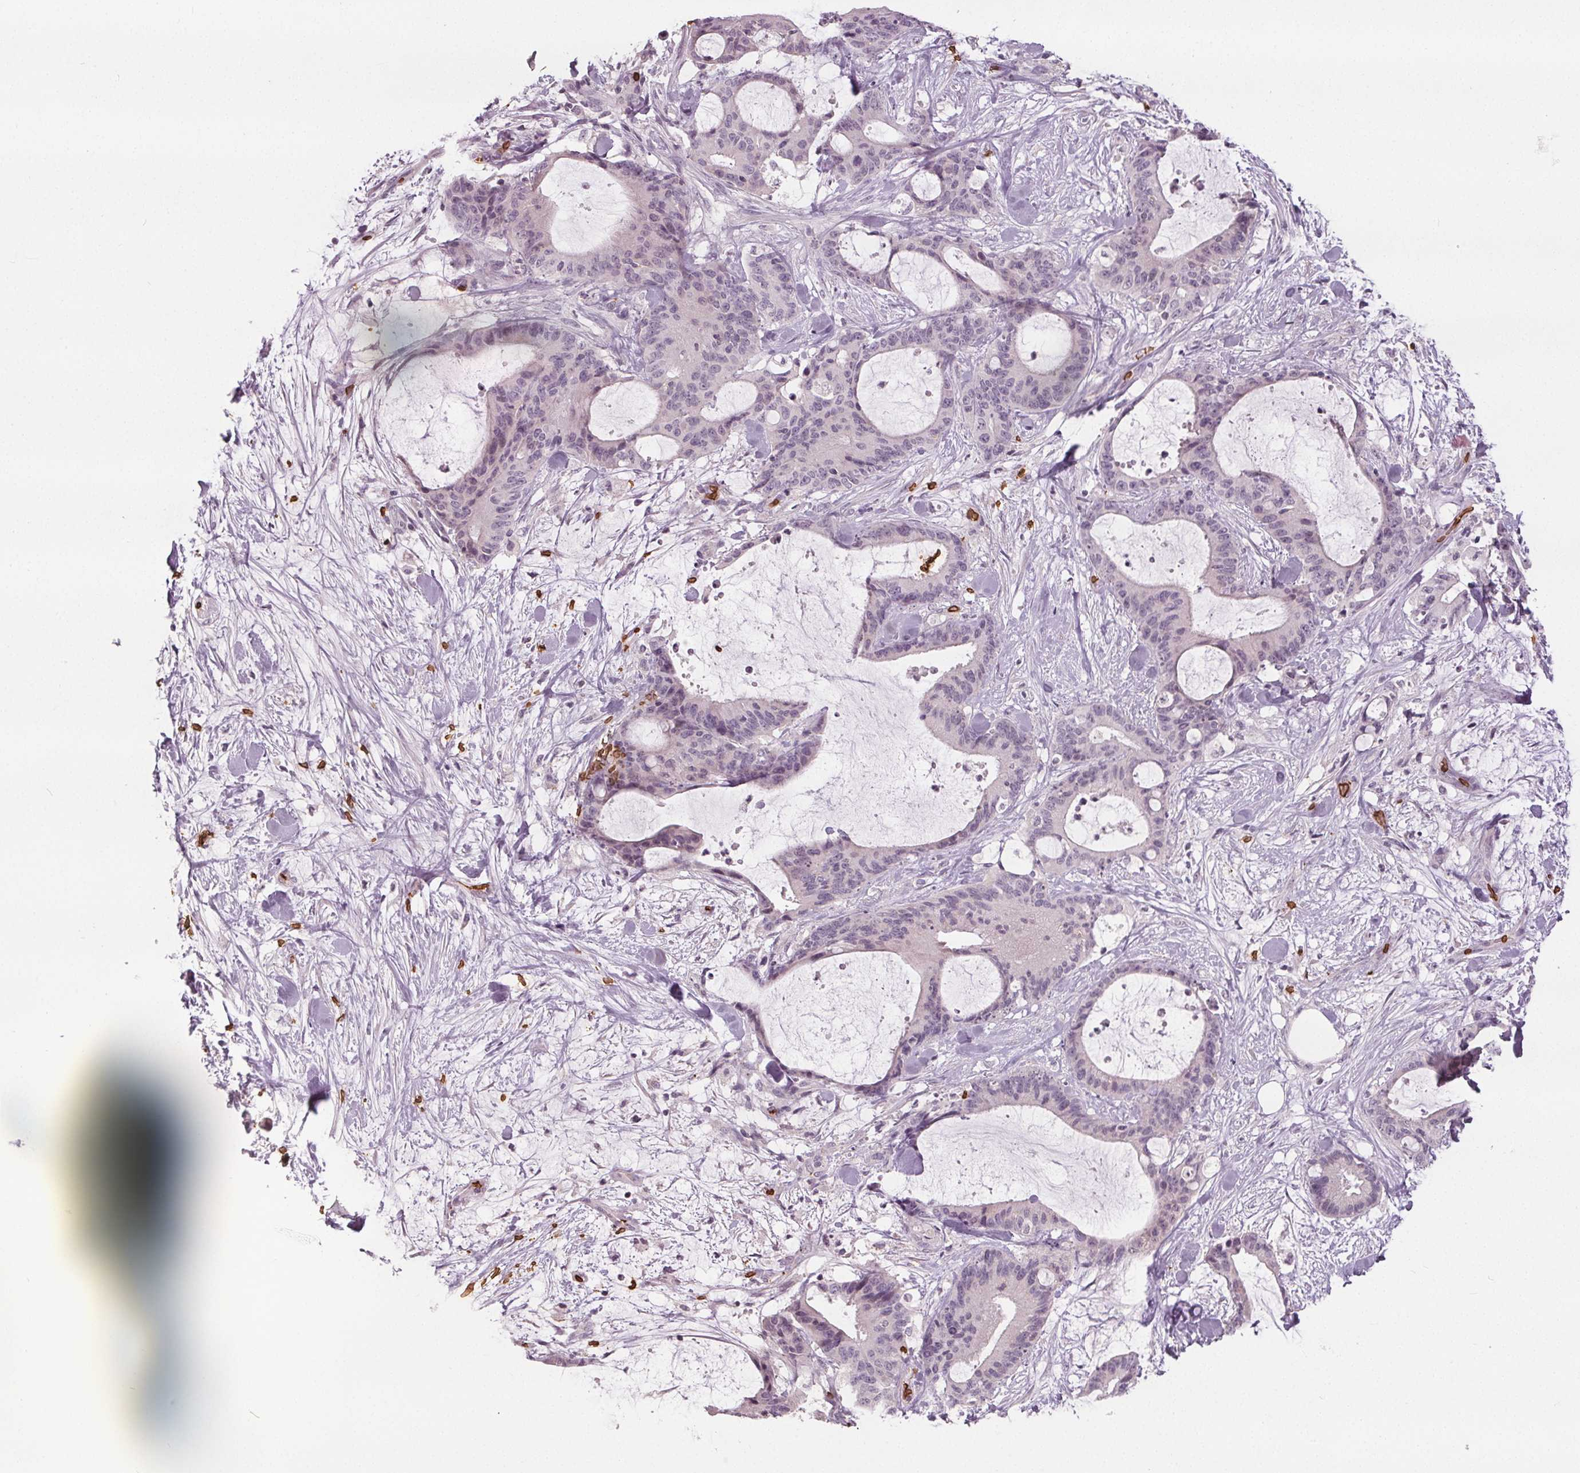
{"staining": {"intensity": "negative", "quantity": "none", "location": "none"}, "tissue": "liver cancer", "cell_type": "Tumor cells", "image_type": "cancer", "snomed": [{"axis": "morphology", "description": "Cholangiocarcinoma"}, {"axis": "topography", "description": "Liver"}], "caption": "Immunohistochemistry micrograph of neoplastic tissue: cholangiocarcinoma (liver) stained with DAB (3,3'-diaminobenzidine) exhibits no significant protein expression in tumor cells.", "gene": "SLC4A1", "patient": {"sex": "female", "age": 73}}